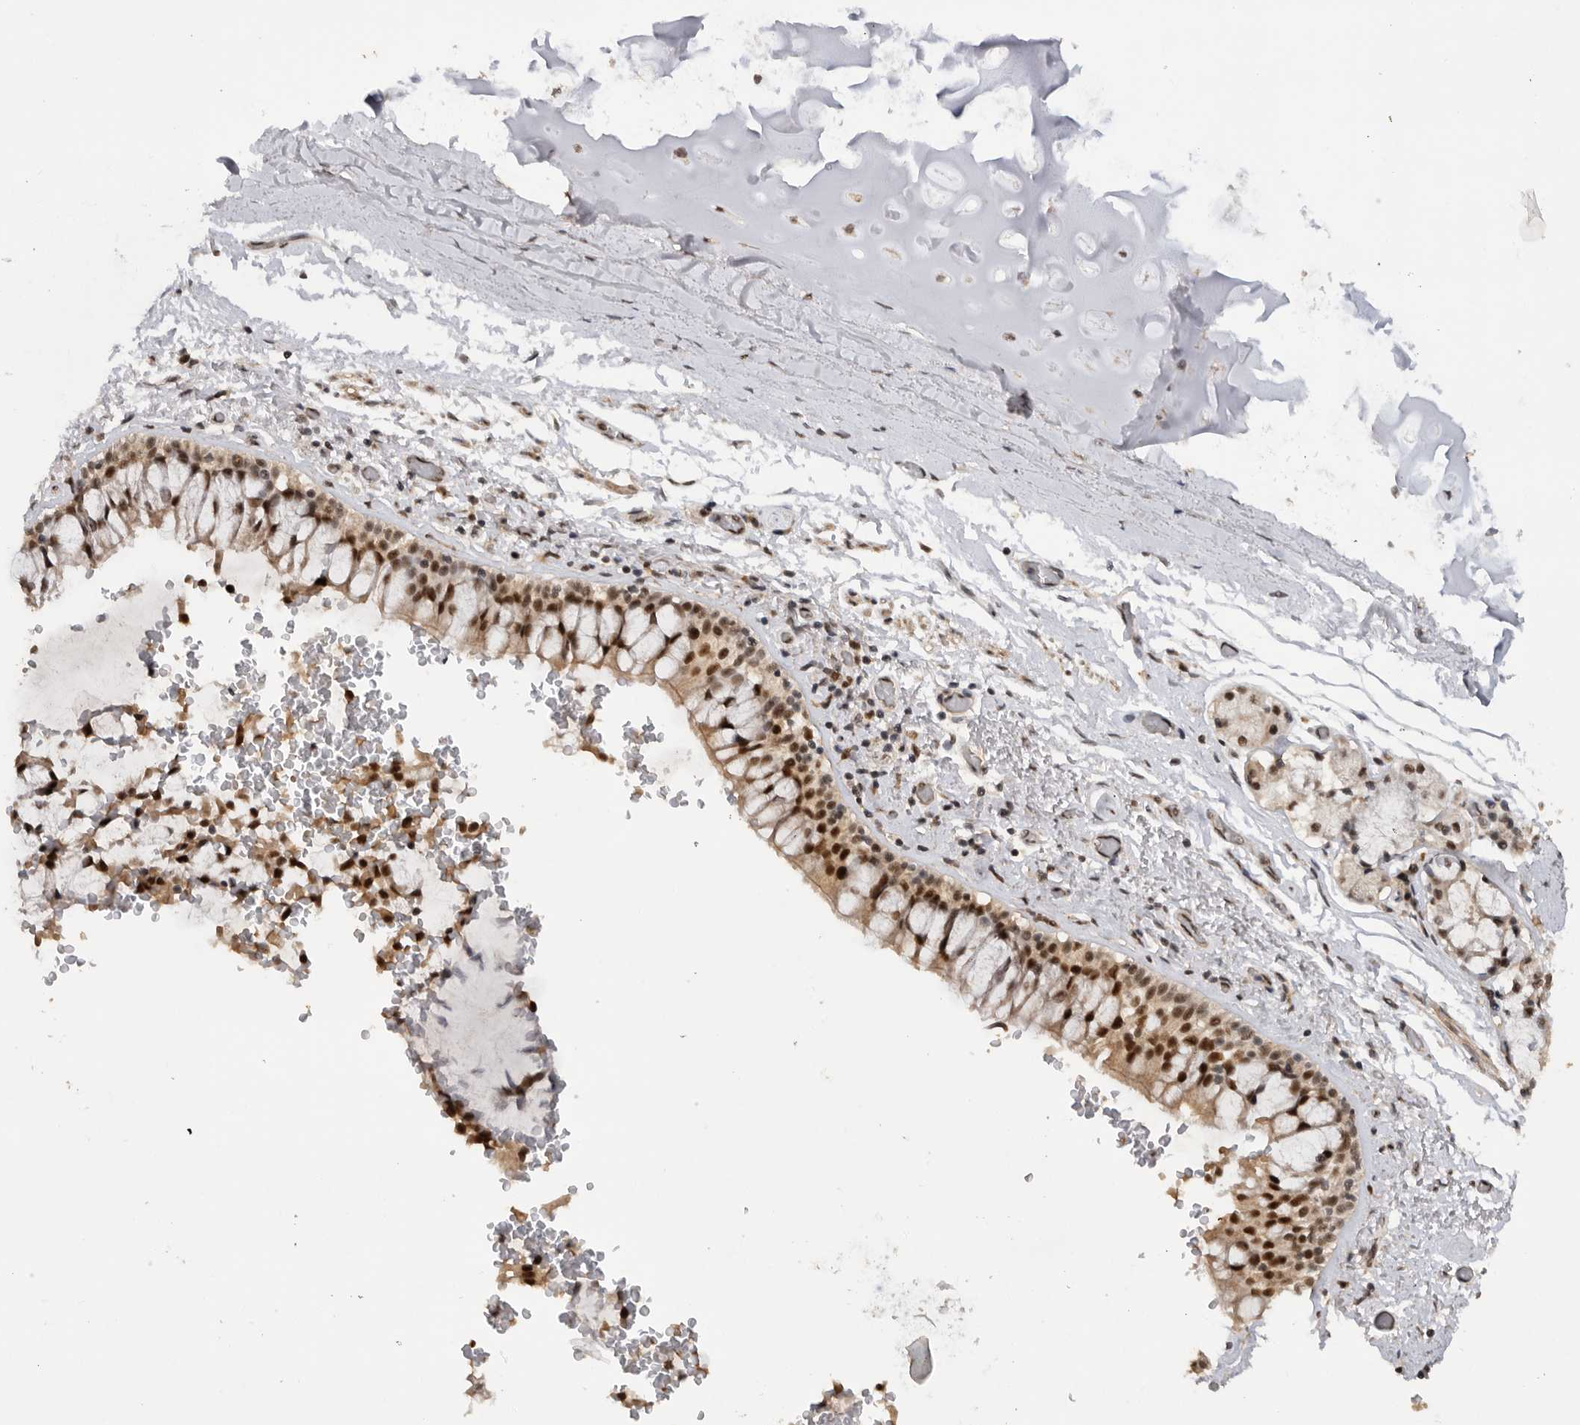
{"staining": {"intensity": "strong", "quantity": ">75%", "location": "nuclear"}, "tissue": "bronchus", "cell_type": "Respiratory epithelial cells", "image_type": "normal", "snomed": [{"axis": "morphology", "description": "Normal tissue, NOS"}, {"axis": "morphology", "description": "Inflammation, NOS"}, {"axis": "topography", "description": "Cartilage tissue"}, {"axis": "topography", "description": "Bronchus"}, {"axis": "topography", "description": "Lung"}], "caption": "Immunohistochemical staining of unremarkable human bronchus reveals high levels of strong nuclear positivity in approximately >75% of respiratory epithelial cells.", "gene": "PPP1R10", "patient": {"sex": "female", "age": 64}}